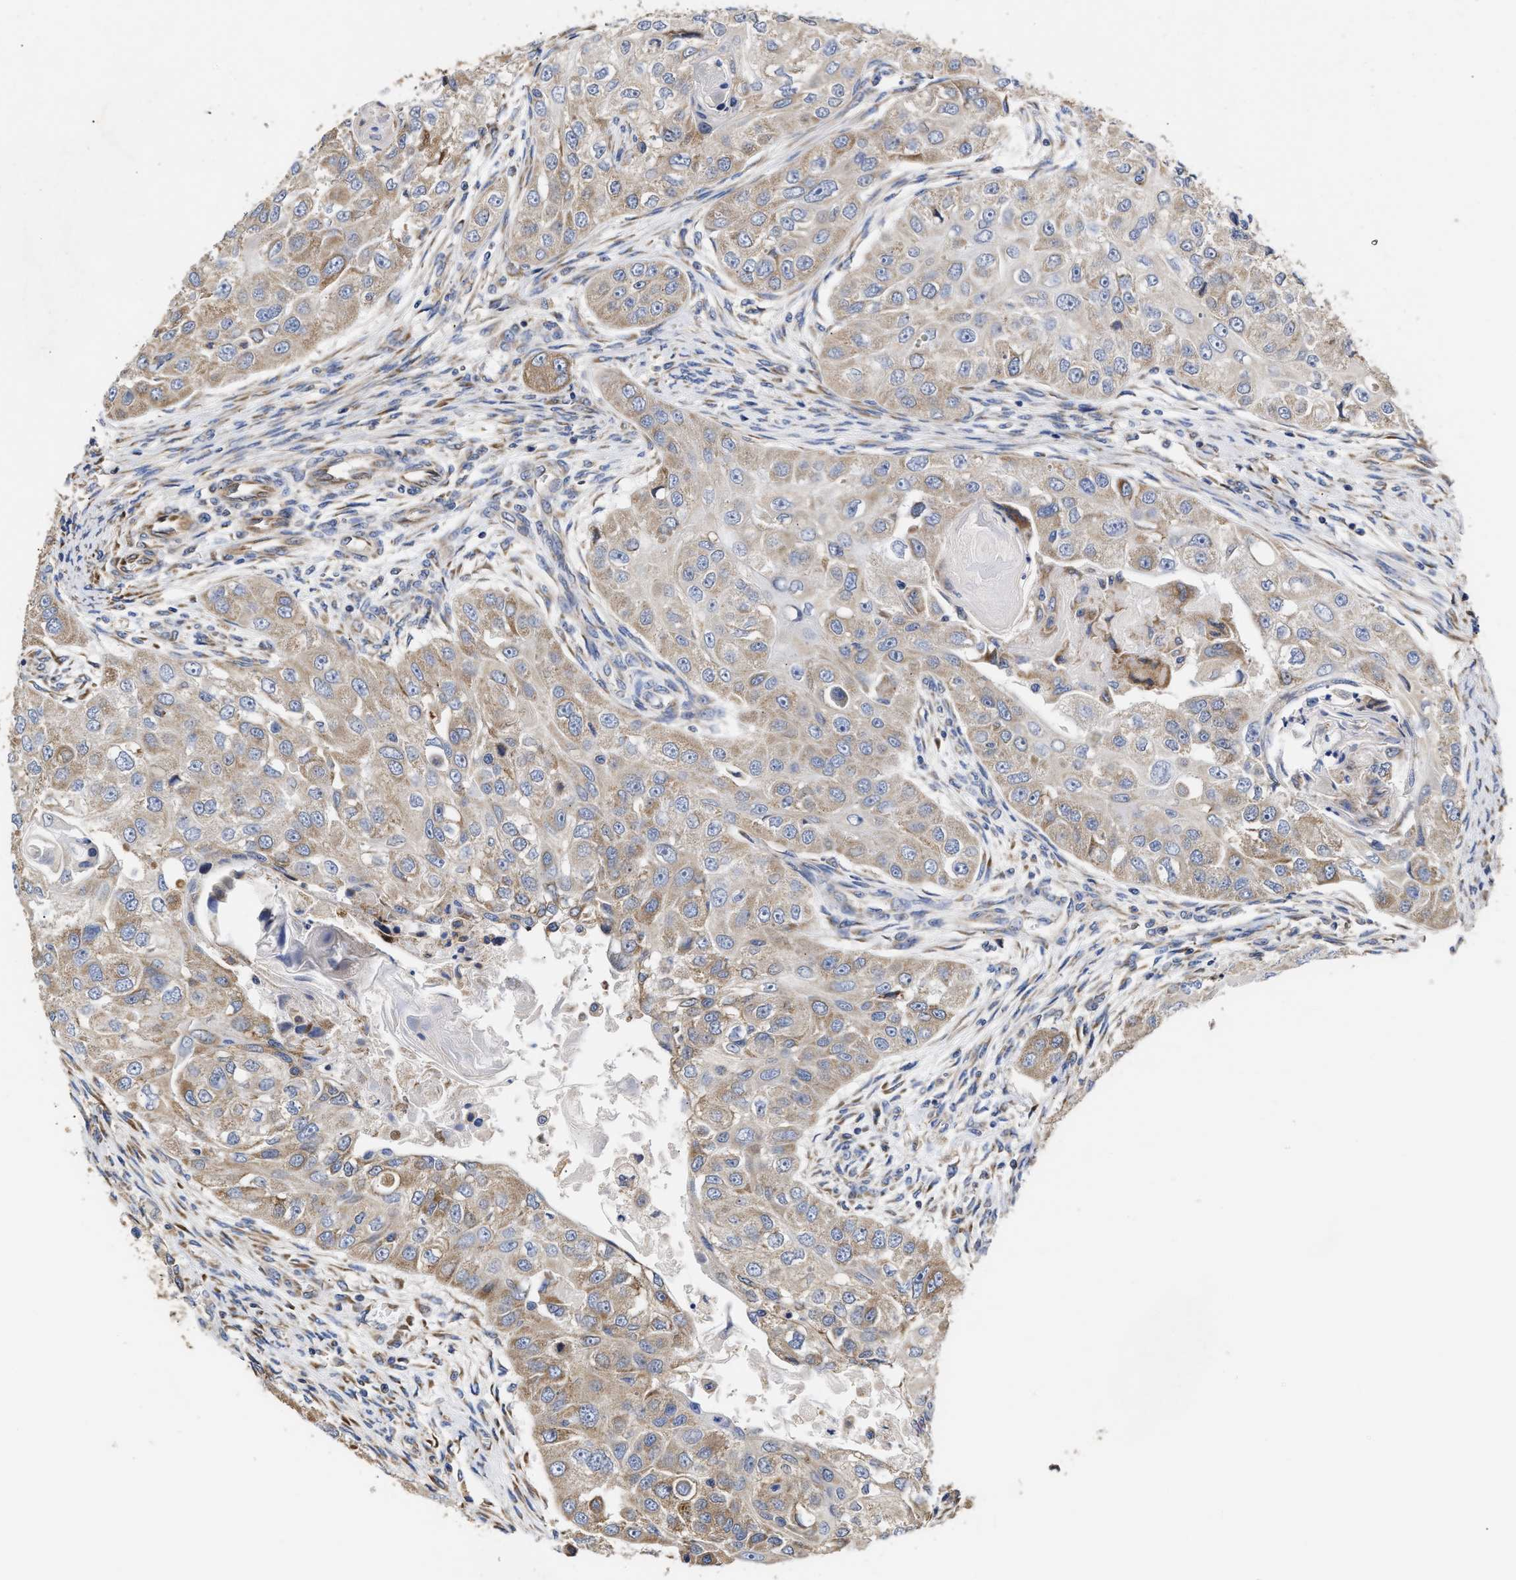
{"staining": {"intensity": "weak", "quantity": ">75%", "location": "cytoplasmic/membranous"}, "tissue": "head and neck cancer", "cell_type": "Tumor cells", "image_type": "cancer", "snomed": [{"axis": "morphology", "description": "Normal tissue, NOS"}, {"axis": "morphology", "description": "Squamous cell carcinoma, NOS"}, {"axis": "topography", "description": "Skeletal muscle"}, {"axis": "topography", "description": "Head-Neck"}], "caption": "The immunohistochemical stain shows weak cytoplasmic/membranous positivity in tumor cells of head and neck squamous cell carcinoma tissue.", "gene": "MALSU1", "patient": {"sex": "male", "age": 51}}